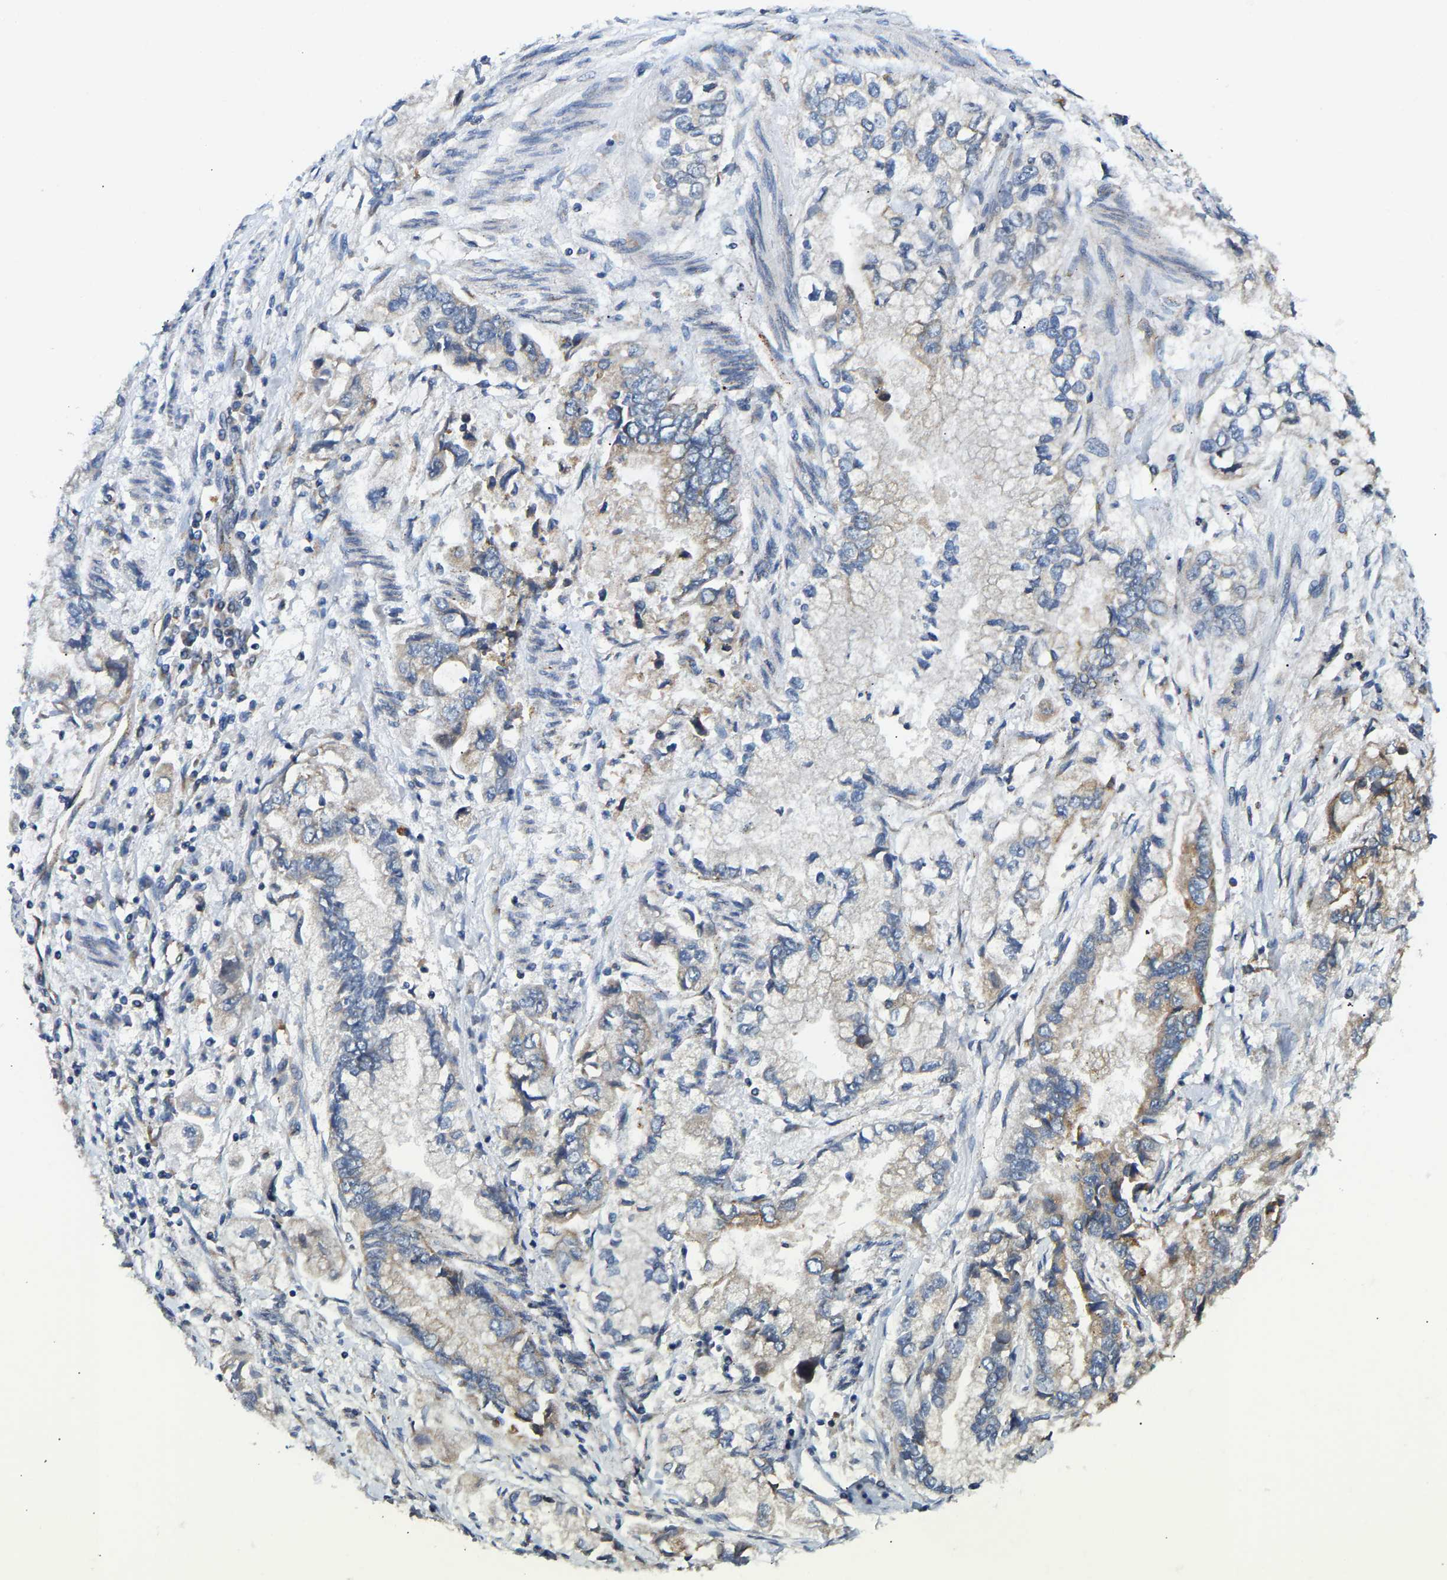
{"staining": {"intensity": "weak", "quantity": "<25%", "location": "cytoplasmic/membranous"}, "tissue": "stomach cancer", "cell_type": "Tumor cells", "image_type": "cancer", "snomed": [{"axis": "morphology", "description": "Normal tissue, NOS"}, {"axis": "morphology", "description": "Adenocarcinoma, NOS"}, {"axis": "topography", "description": "Stomach"}], "caption": "Micrograph shows no protein expression in tumor cells of stomach cancer (adenocarcinoma) tissue.", "gene": "GIMAP7", "patient": {"sex": "male", "age": 62}}